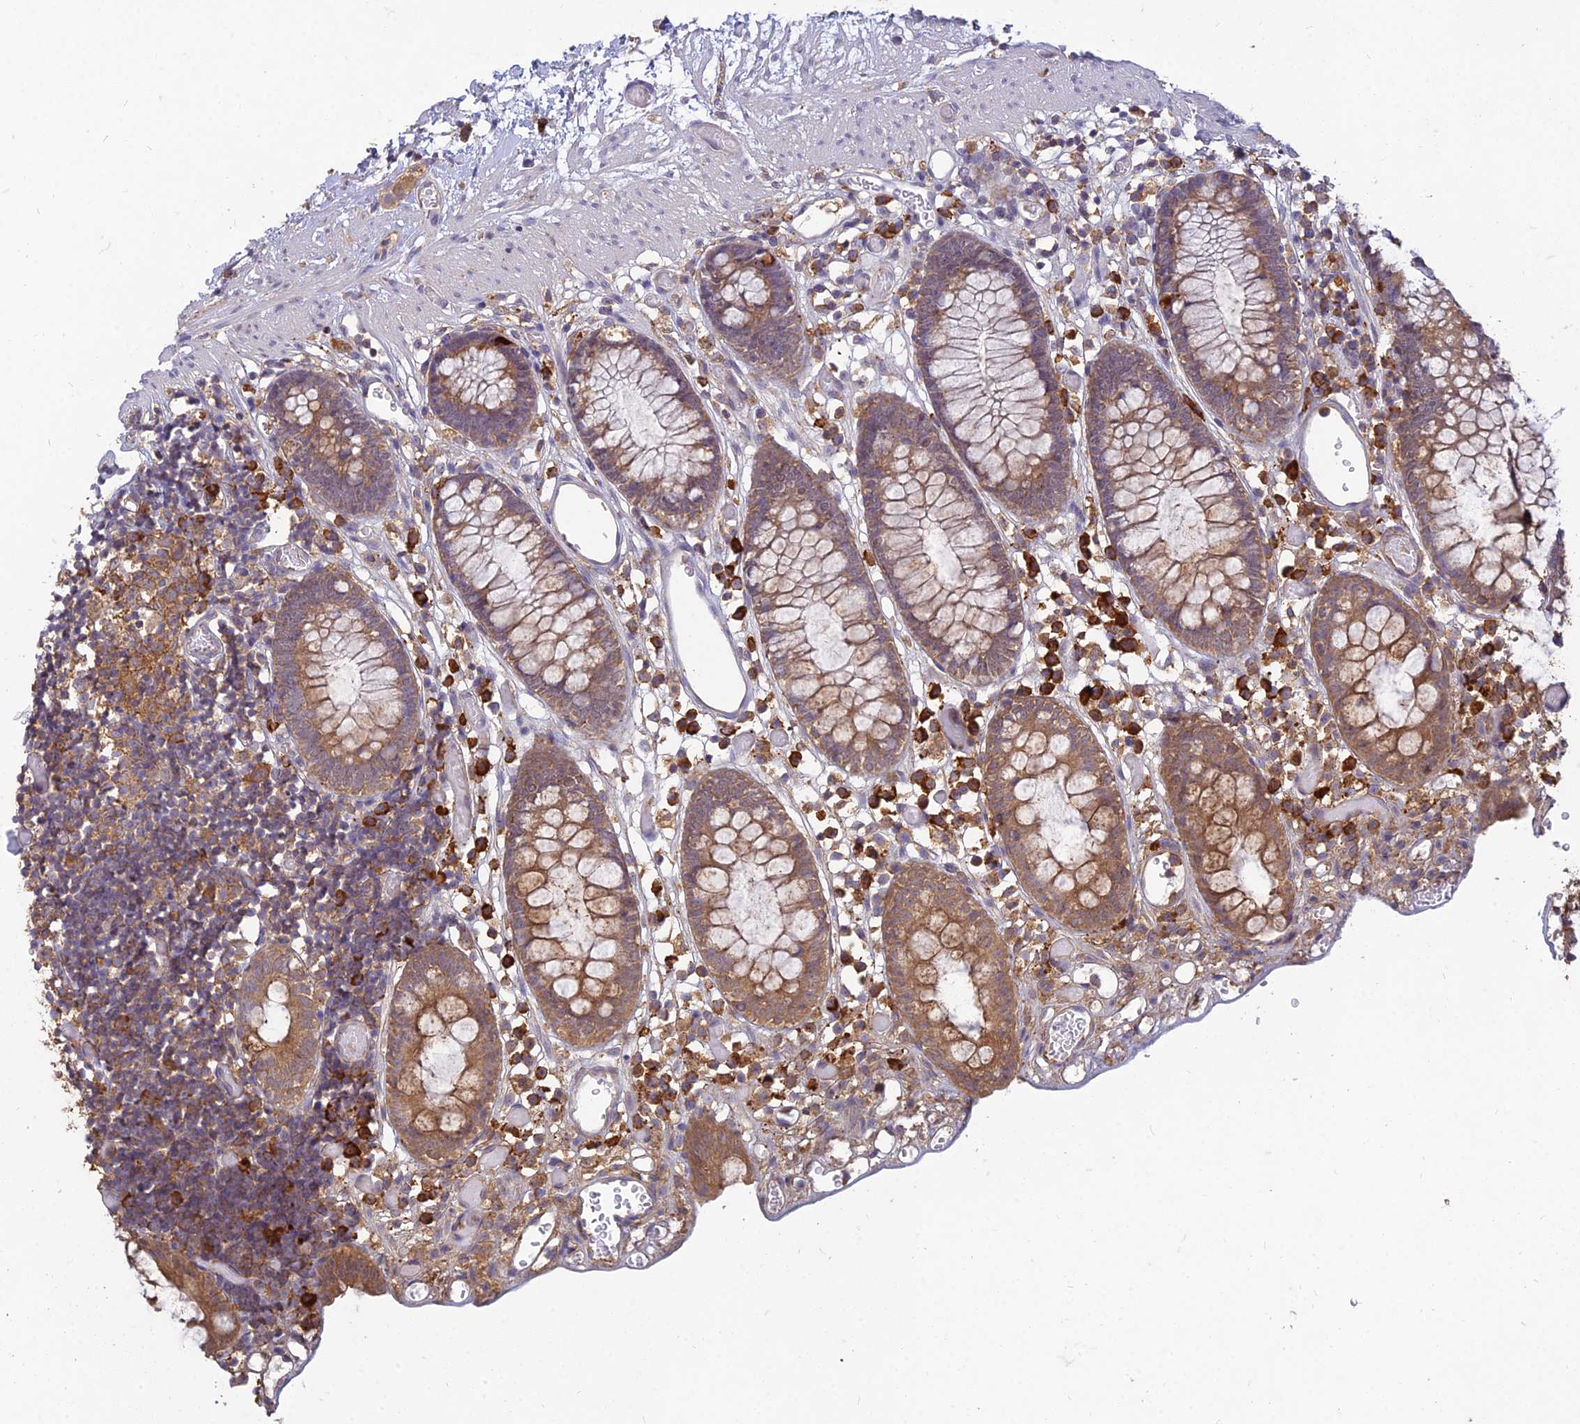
{"staining": {"intensity": "moderate", "quantity": "25%-75%", "location": "cytoplasmic/membranous"}, "tissue": "colon", "cell_type": "Endothelial cells", "image_type": "normal", "snomed": [{"axis": "morphology", "description": "Normal tissue, NOS"}, {"axis": "topography", "description": "Colon"}], "caption": "Endothelial cells reveal moderate cytoplasmic/membranous expression in approximately 25%-75% of cells in benign colon. The staining was performed using DAB to visualize the protein expression in brown, while the nuclei were stained in blue with hematoxylin (Magnification: 20x).", "gene": "NXNL2", "patient": {"sex": "male", "age": 14}}